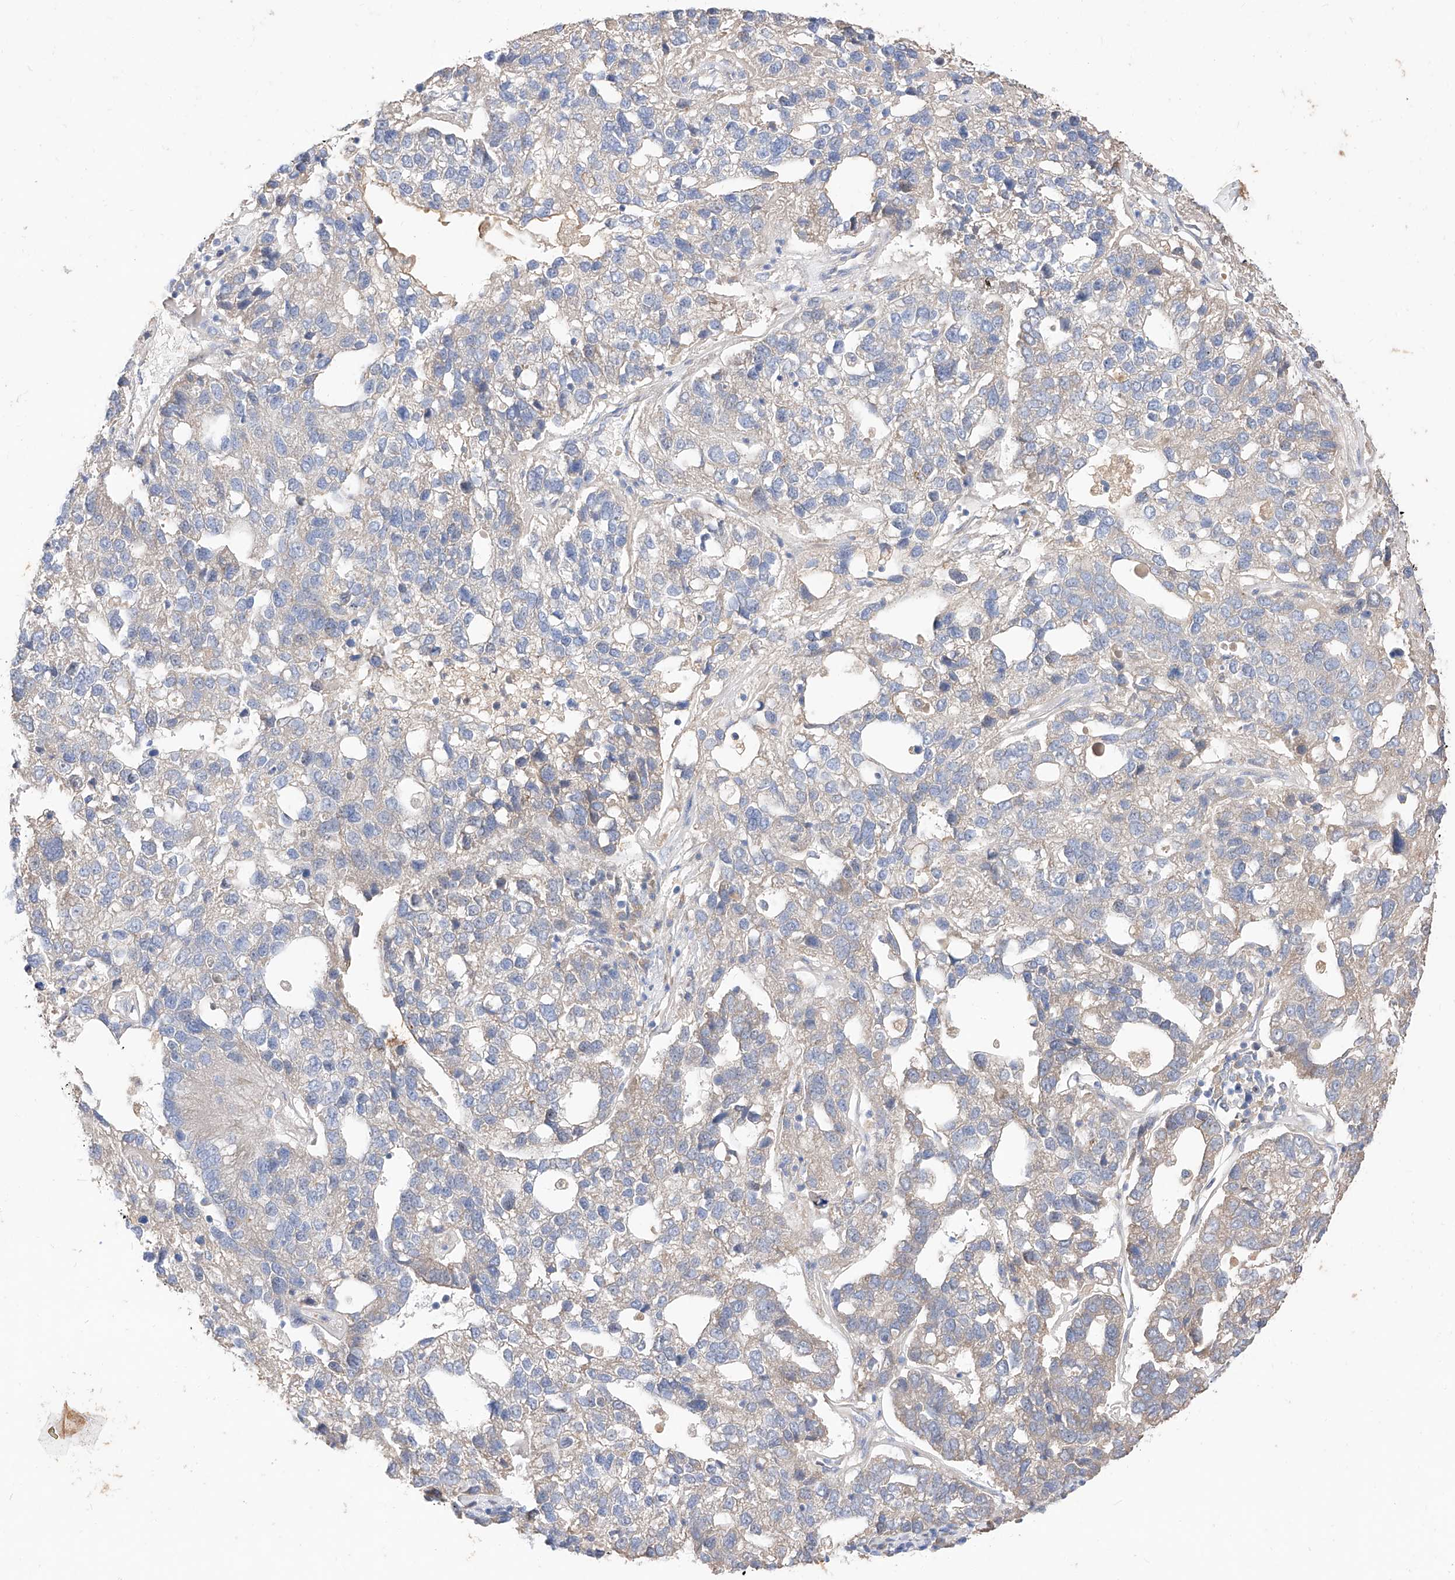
{"staining": {"intensity": "negative", "quantity": "none", "location": "none"}, "tissue": "pancreatic cancer", "cell_type": "Tumor cells", "image_type": "cancer", "snomed": [{"axis": "morphology", "description": "Adenocarcinoma, NOS"}, {"axis": "topography", "description": "Pancreas"}], "caption": "The photomicrograph shows no significant expression in tumor cells of adenocarcinoma (pancreatic).", "gene": "DIRAS3", "patient": {"sex": "female", "age": 61}}